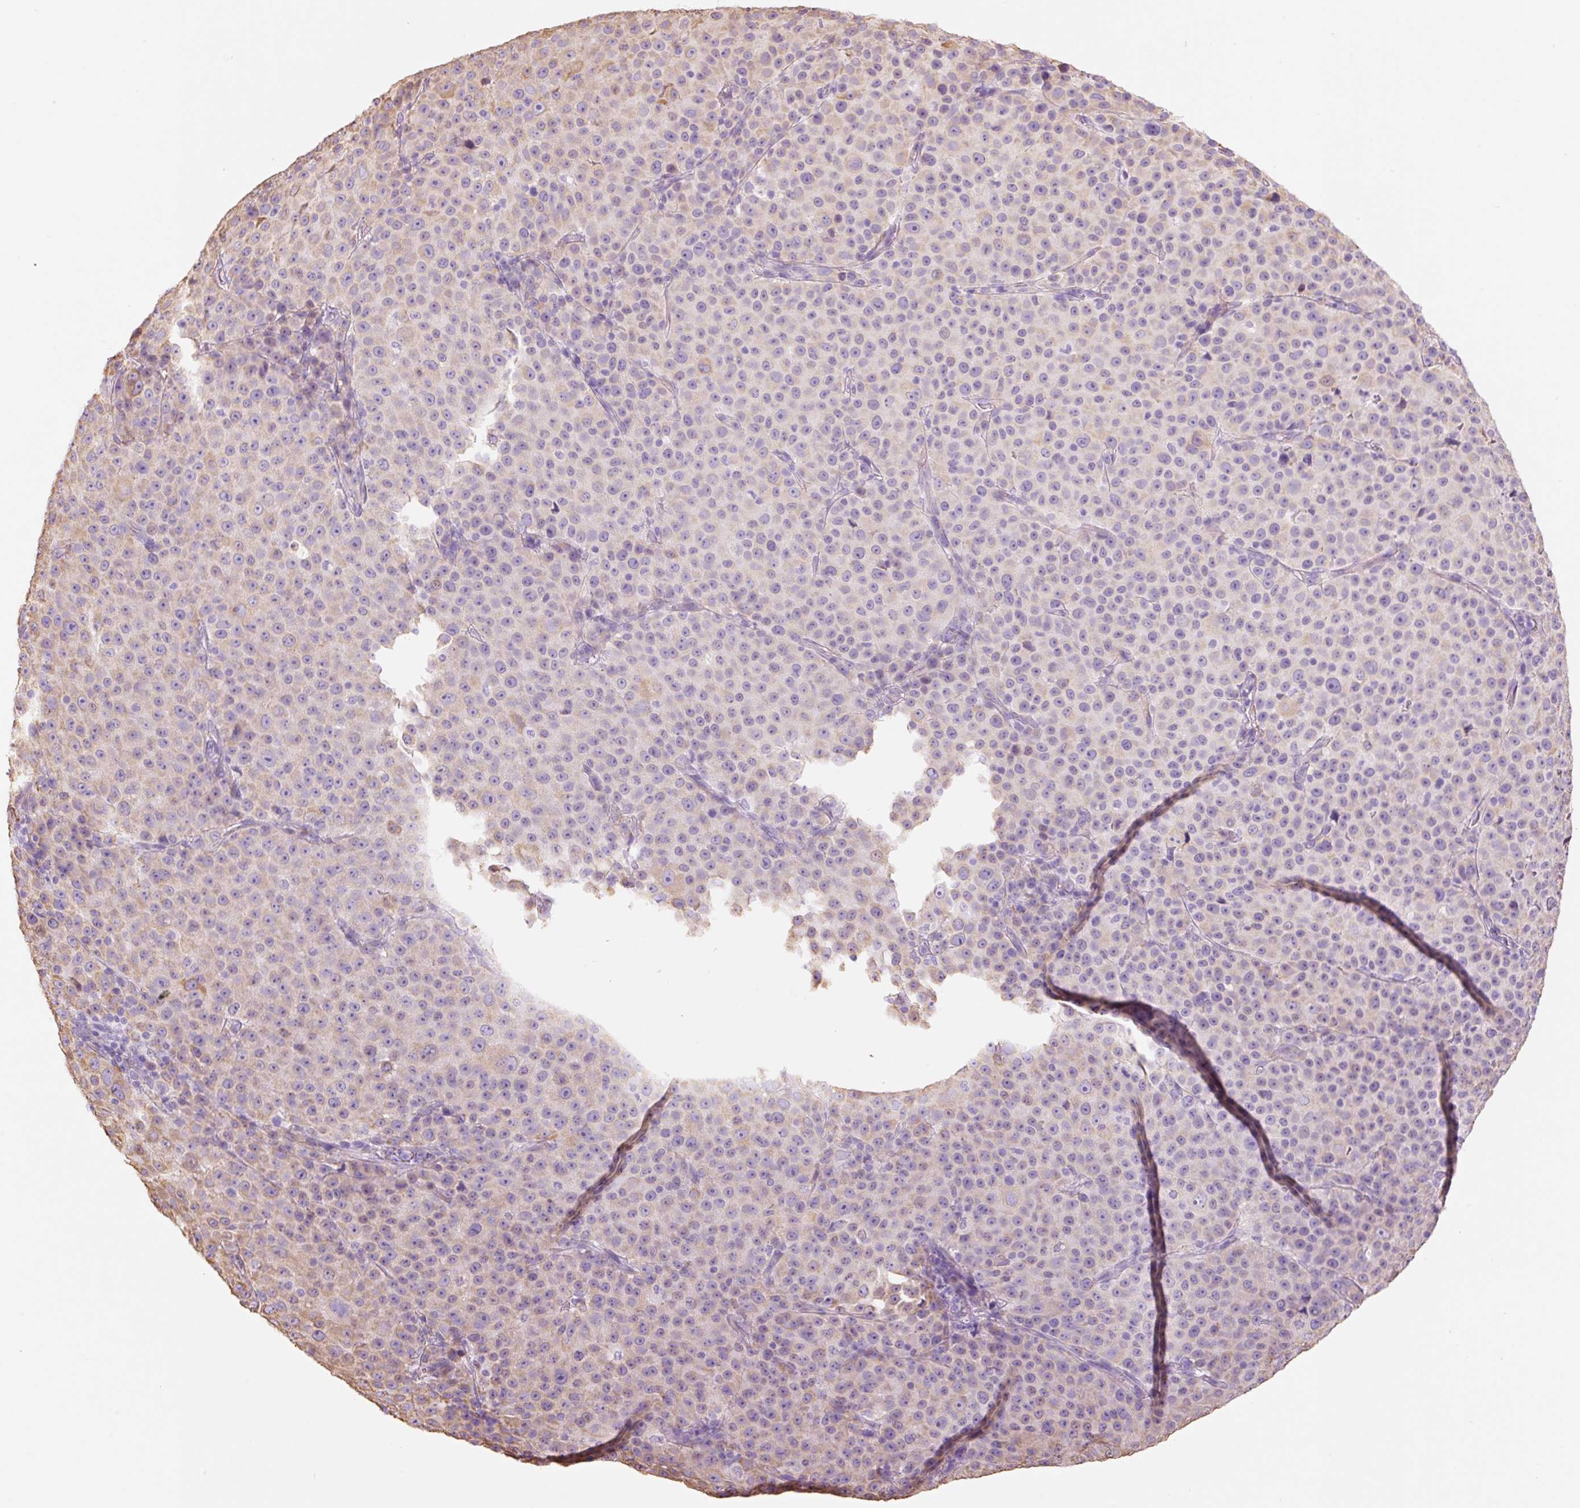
{"staining": {"intensity": "weak", "quantity": "<25%", "location": "cytoplasmic/membranous"}, "tissue": "melanoma", "cell_type": "Tumor cells", "image_type": "cancer", "snomed": [{"axis": "morphology", "description": "Malignant melanoma, Metastatic site"}, {"axis": "topography", "description": "Skin"}, {"axis": "topography", "description": "Lymph node"}], "caption": "Human melanoma stained for a protein using IHC exhibits no staining in tumor cells.", "gene": "GCG", "patient": {"sex": "male", "age": 66}}